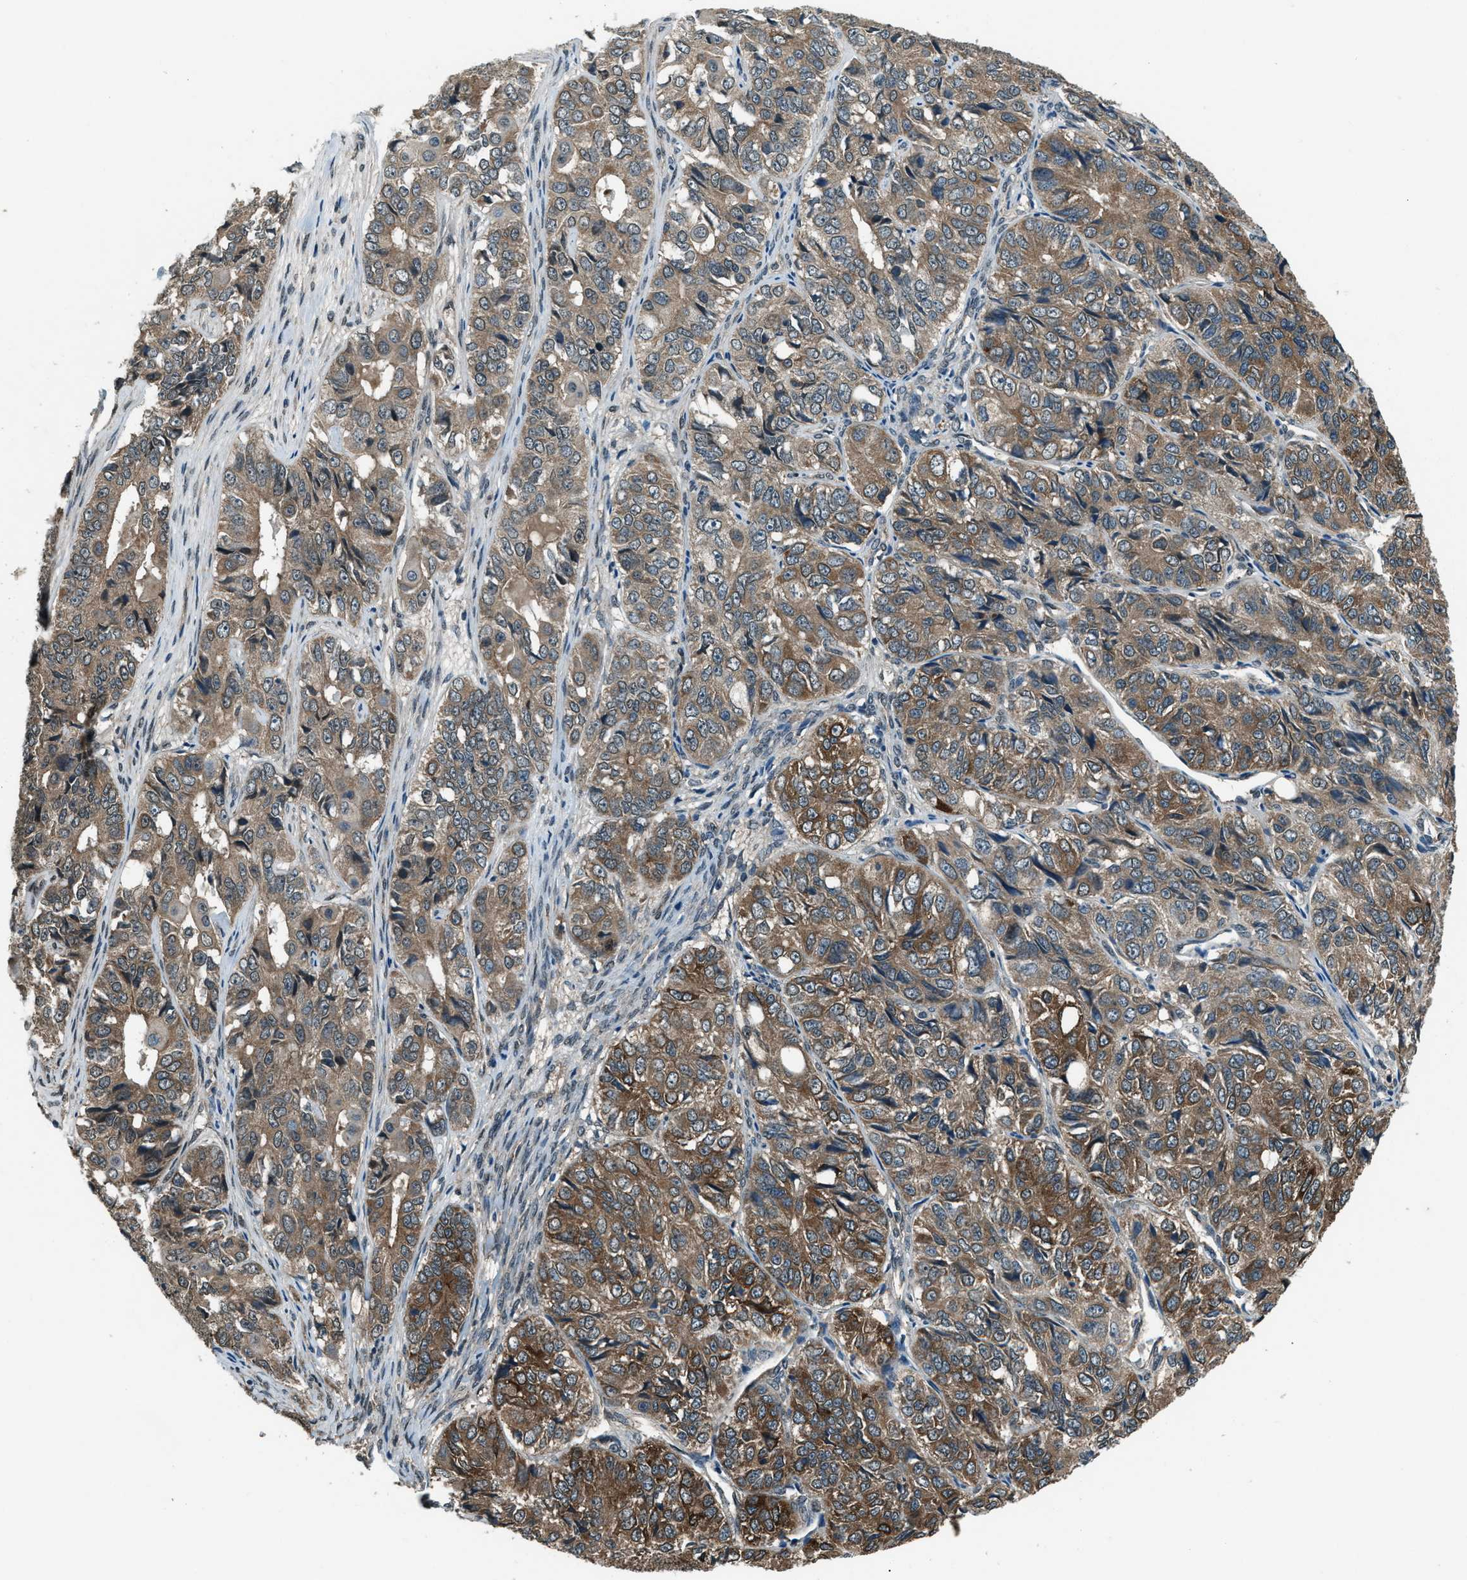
{"staining": {"intensity": "moderate", "quantity": ">75%", "location": "cytoplasmic/membranous"}, "tissue": "ovarian cancer", "cell_type": "Tumor cells", "image_type": "cancer", "snomed": [{"axis": "morphology", "description": "Carcinoma, endometroid"}, {"axis": "topography", "description": "Ovary"}], "caption": "Endometroid carcinoma (ovarian) stained with immunohistochemistry (IHC) shows moderate cytoplasmic/membranous expression in about >75% of tumor cells.", "gene": "SVIL", "patient": {"sex": "female", "age": 51}}